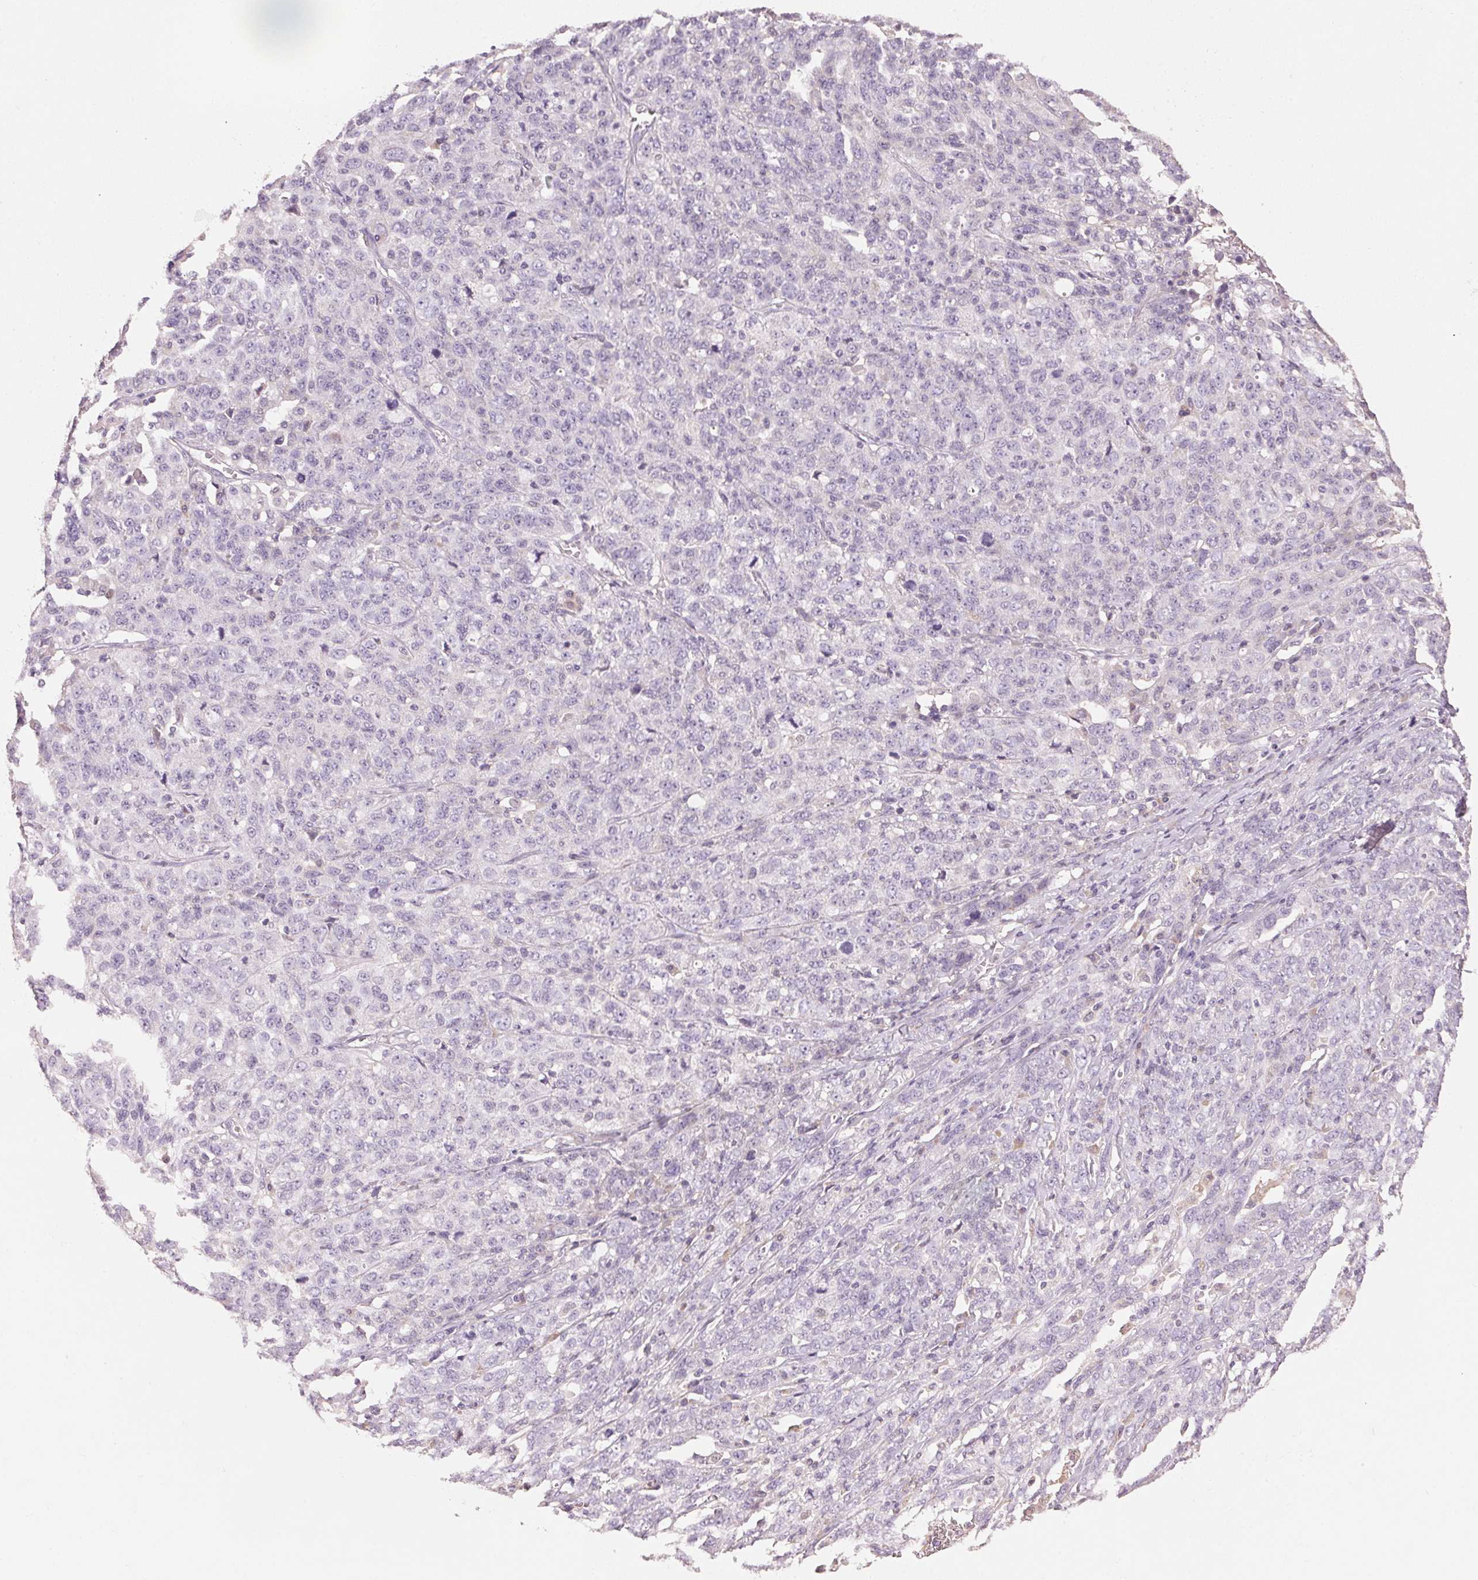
{"staining": {"intensity": "negative", "quantity": "none", "location": "none"}, "tissue": "ovarian cancer", "cell_type": "Tumor cells", "image_type": "cancer", "snomed": [{"axis": "morphology", "description": "Cystadenocarcinoma, serous, NOS"}, {"axis": "topography", "description": "Ovary"}], "caption": "Tumor cells show no significant expression in ovarian cancer.", "gene": "LYZL6", "patient": {"sex": "female", "age": 71}}